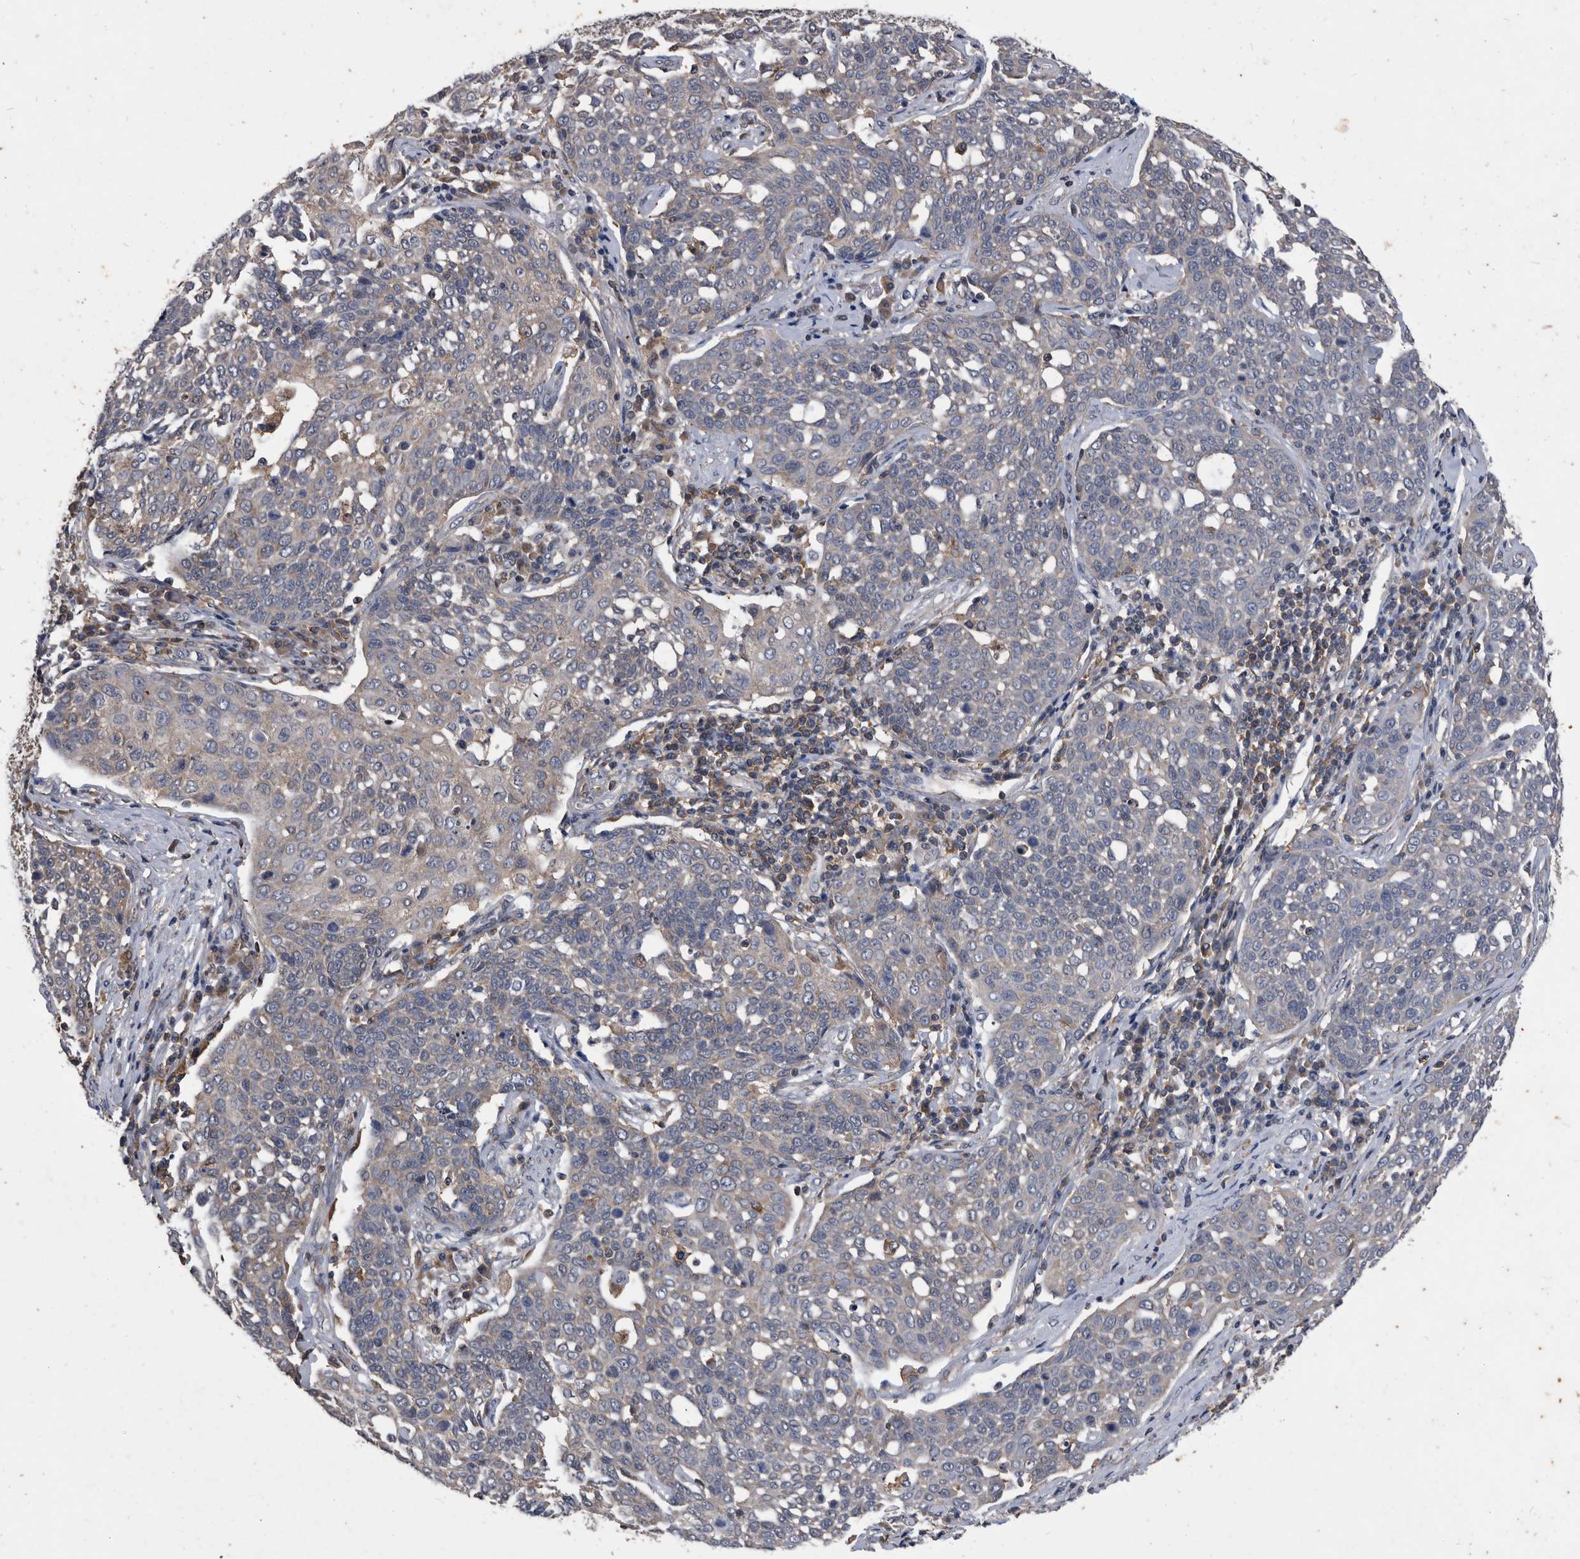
{"staining": {"intensity": "weak", "quantity": ">75%", "location": "cytoplasmic/membranous"}, "tissue": "cervical cancer", "cell_type": "Tumor cells", "image_type": "cancer", "snomed": [{"axis": "morphology", "description": "Squamous cell carcinoma, NOS"}, {"axis": "topography", "description": "Cervix"}], "caption": "Cervical cancer (squamous cell carcinoma) tissue demonstrates weak cytoplasmic/membranous positivity in approximately >75% of tumor cells, visualized by immunohistochemistry.", "gene": "NRBP1", "patient": {"sex": "female", "age": 34}}